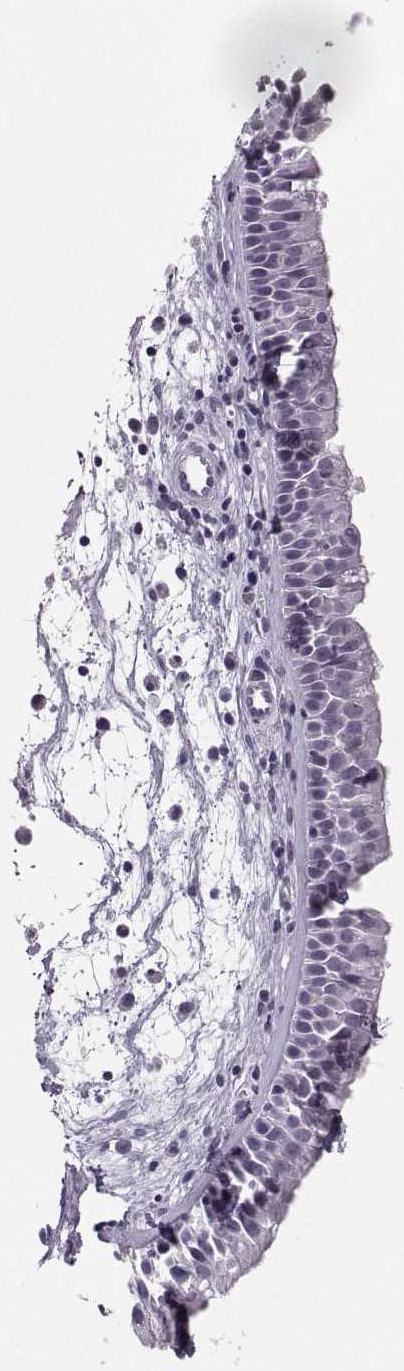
{"staining": {"intensity": "negative", "quantity": "none", "location": "none"}, "tissue": "nasopharynx", "cell_type": "Respiratory epithelial cells", "image_type": "normal", "snomed": [{"axis": "morphology", "description": "Normal tissue, NOS"}, {"axis": "topography", "description": "Nasopharynx"}], "caption": "Immunohistochemistry (IHC) image of normal nasopharynx: nasopharynx stained with DAB (3,3'-diaminobenzidine) exhibits no significant protein staining in respiratory epithelial cells. (DAB immunohistochemistry, high magnification).", "gene": "MAST1", "patient": {"sex": "female", "age": 68}}